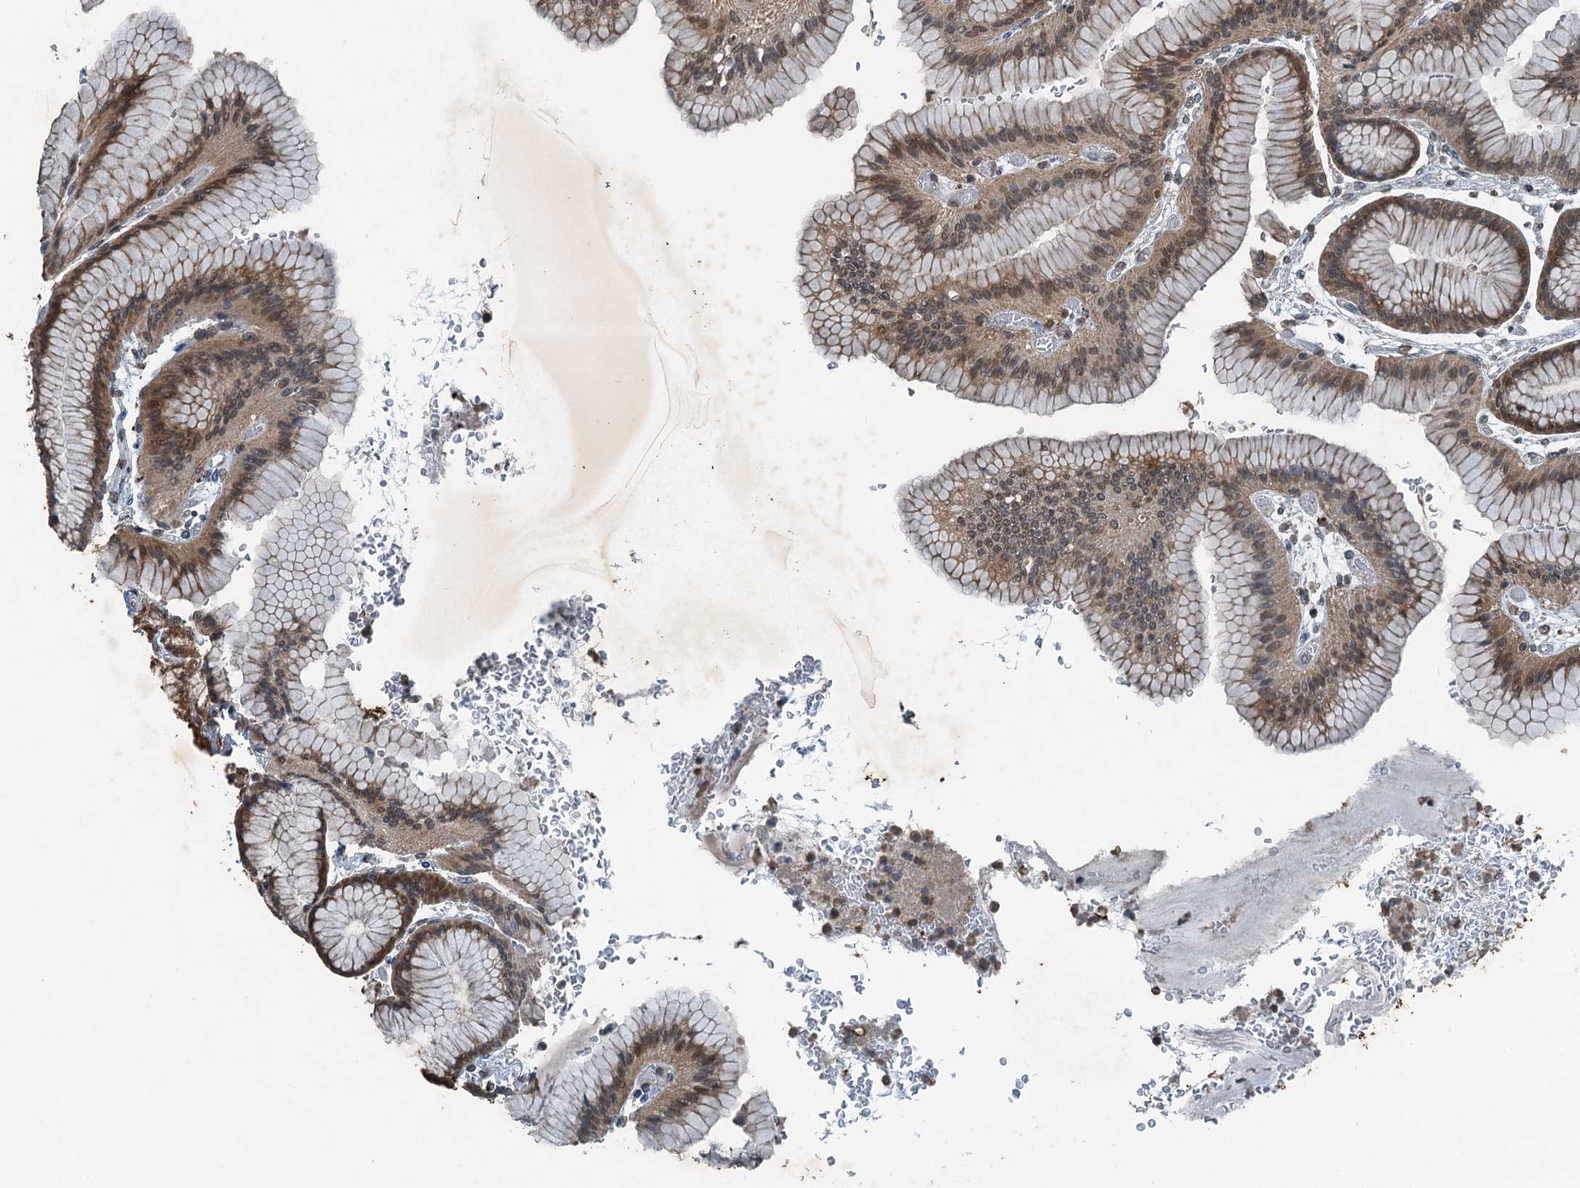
{"staining": {"intensity": "moderate", "quantity": ">75%", "location": "cytoplasmic/membranous,nuclear"}, "tissue": "stomach", "cell_type": "Glandular cells", "image_type": "normal", "snomed": [{"axis": "morphology", "description": "Normal tissue, NOS"}, {"axis": "morphology", "description": "Adenocarcinoma, NOS"}, {"axis": "morphology", "description": "Adenocarcinoma, High grade"}, {"axis": "topography", "description": "Stomach, upper"}, {"axis": "topography", "description": "Stomach"}], "caption": "Moderate cytoplasmic/membranous,nuclear positivity is identified in approximately >75% of glandular cells in normal stomach.", "gene": "TCTN1", "patient": {"sex": "female", "age": 65}}